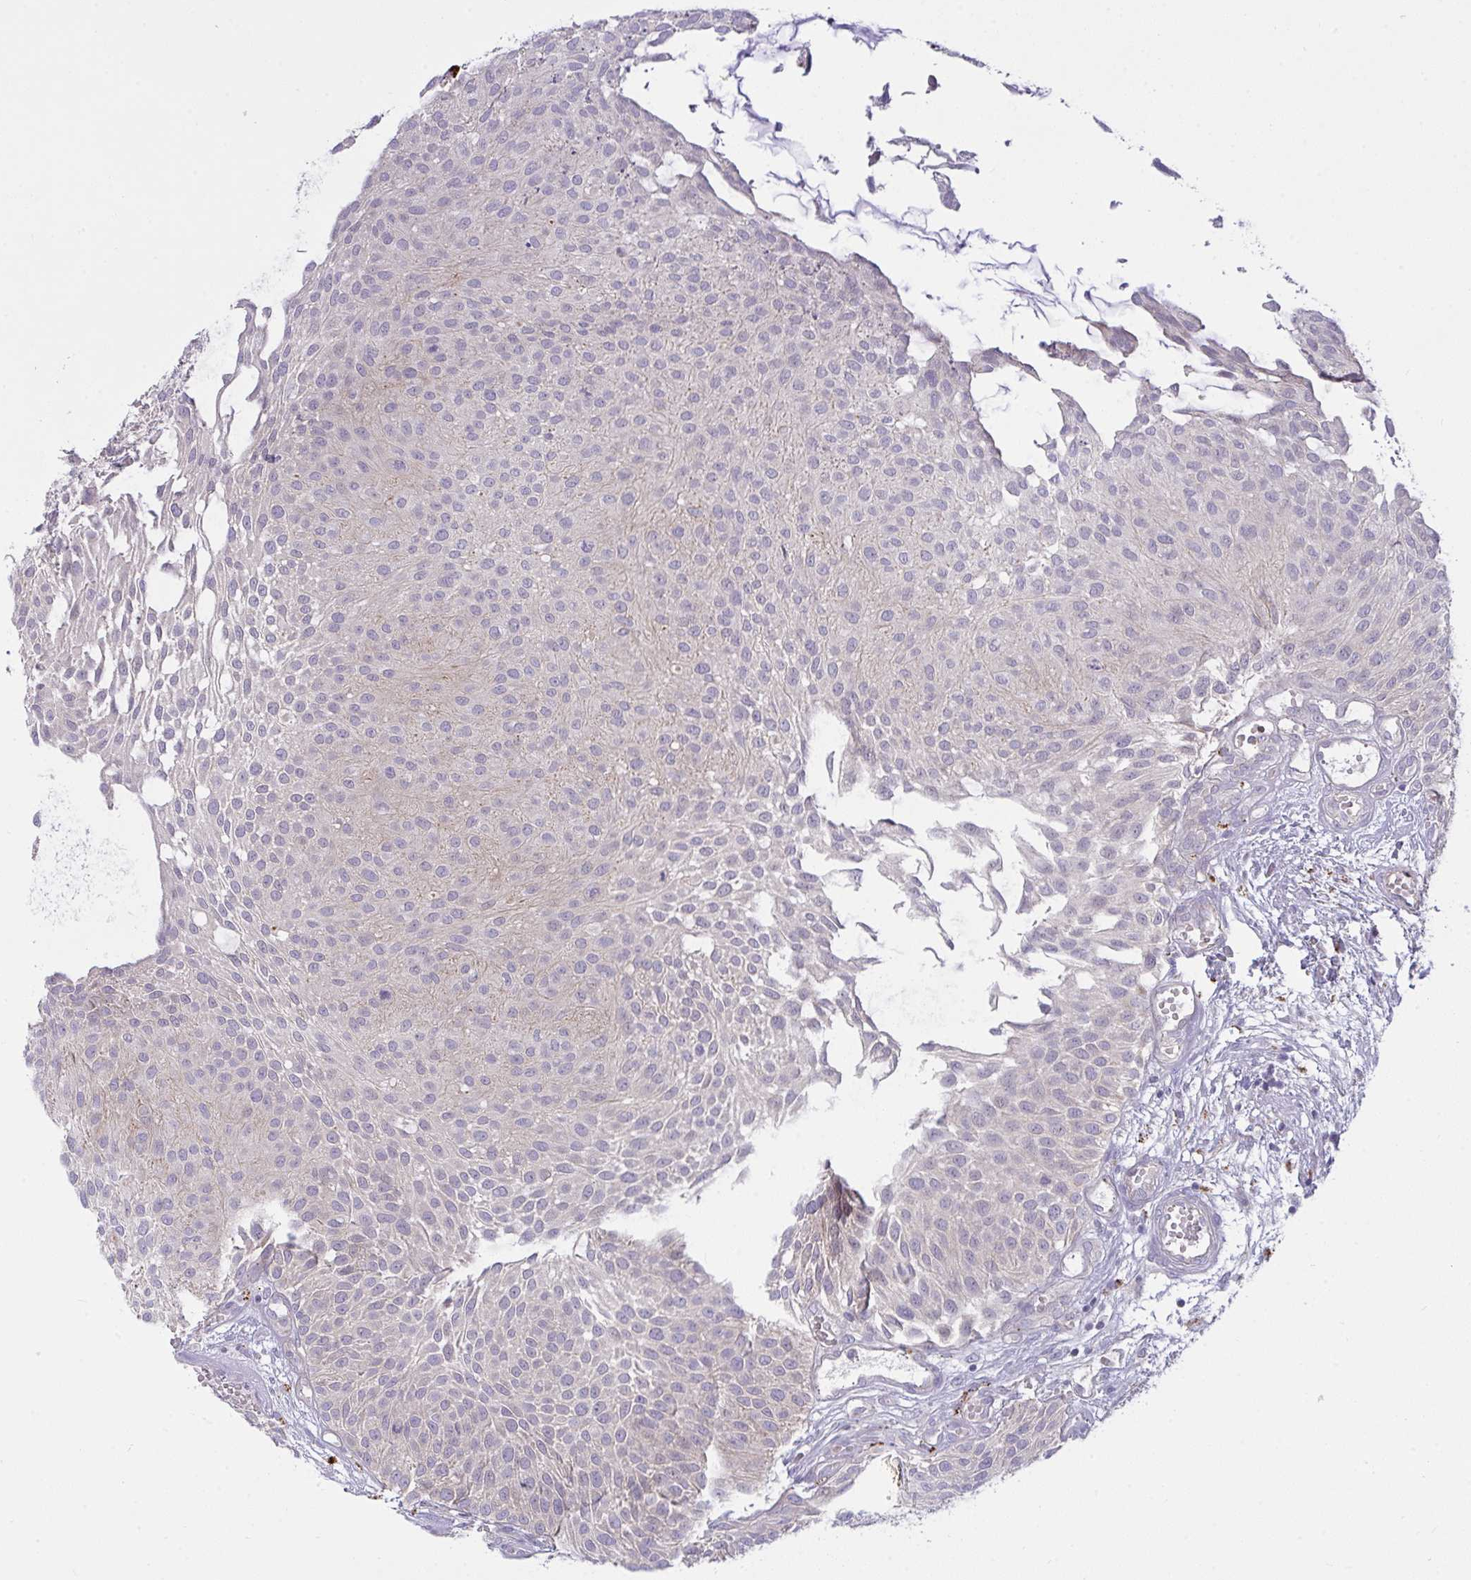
{"staining": {"intensity": "negative", "quantity": "none", "location": "none"}, "tissue": "urothelial cancer", "cell_type": "Tumor cells", "image_type": "cancer", "snomed": [{"axis": "morphology", "description": "Urothelial carcinoma, NOS"}, {"axis": "topography", "description": "Urinary bladder"}], "caption": "The micrograph displays no staining of tumor cells in transitional cell carcinoma.", "gene": "HOXD12", "patient": {"sex": "male", "age": 84}}